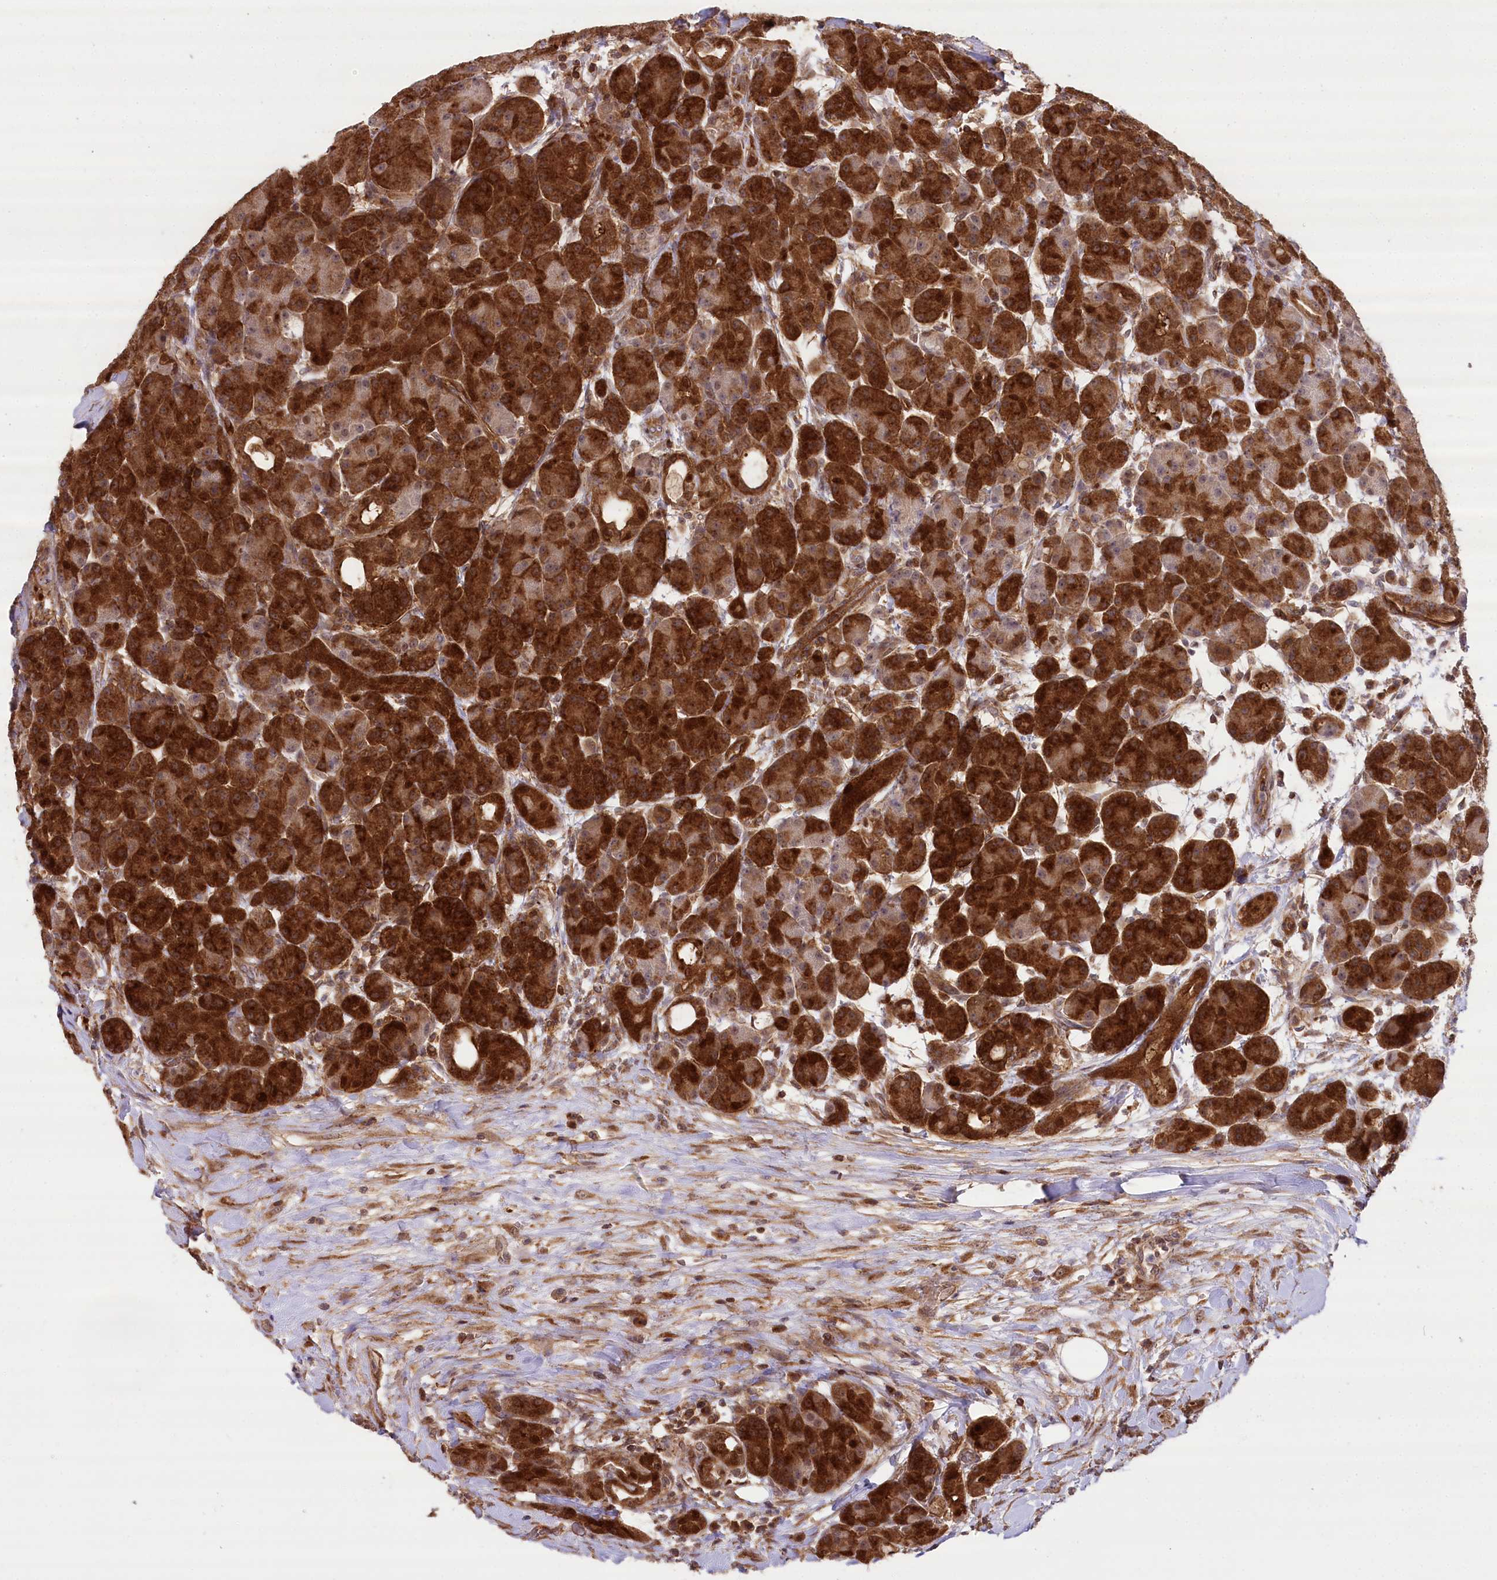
{"staining": {"intensity": "strong", "quantity": ">75%", "location": "cytoplasmic/membranous"}, "tissue": "pancreas", "cell_type": "Exocrine glandular cells", "image_type": "normal", "snomed": [{"axis": "morphology", "description": "Normal tissue, NOS"}, {"axis": "topography", "description": "Pancreas"}], "caption": "A brown stain highlights strong cytoplasmic/membranous positivity of a protein in exocrine glandular cells of normal human pancreas.", "gene": "CCDC91", "patient": {"sex": "male", "age": 63}}